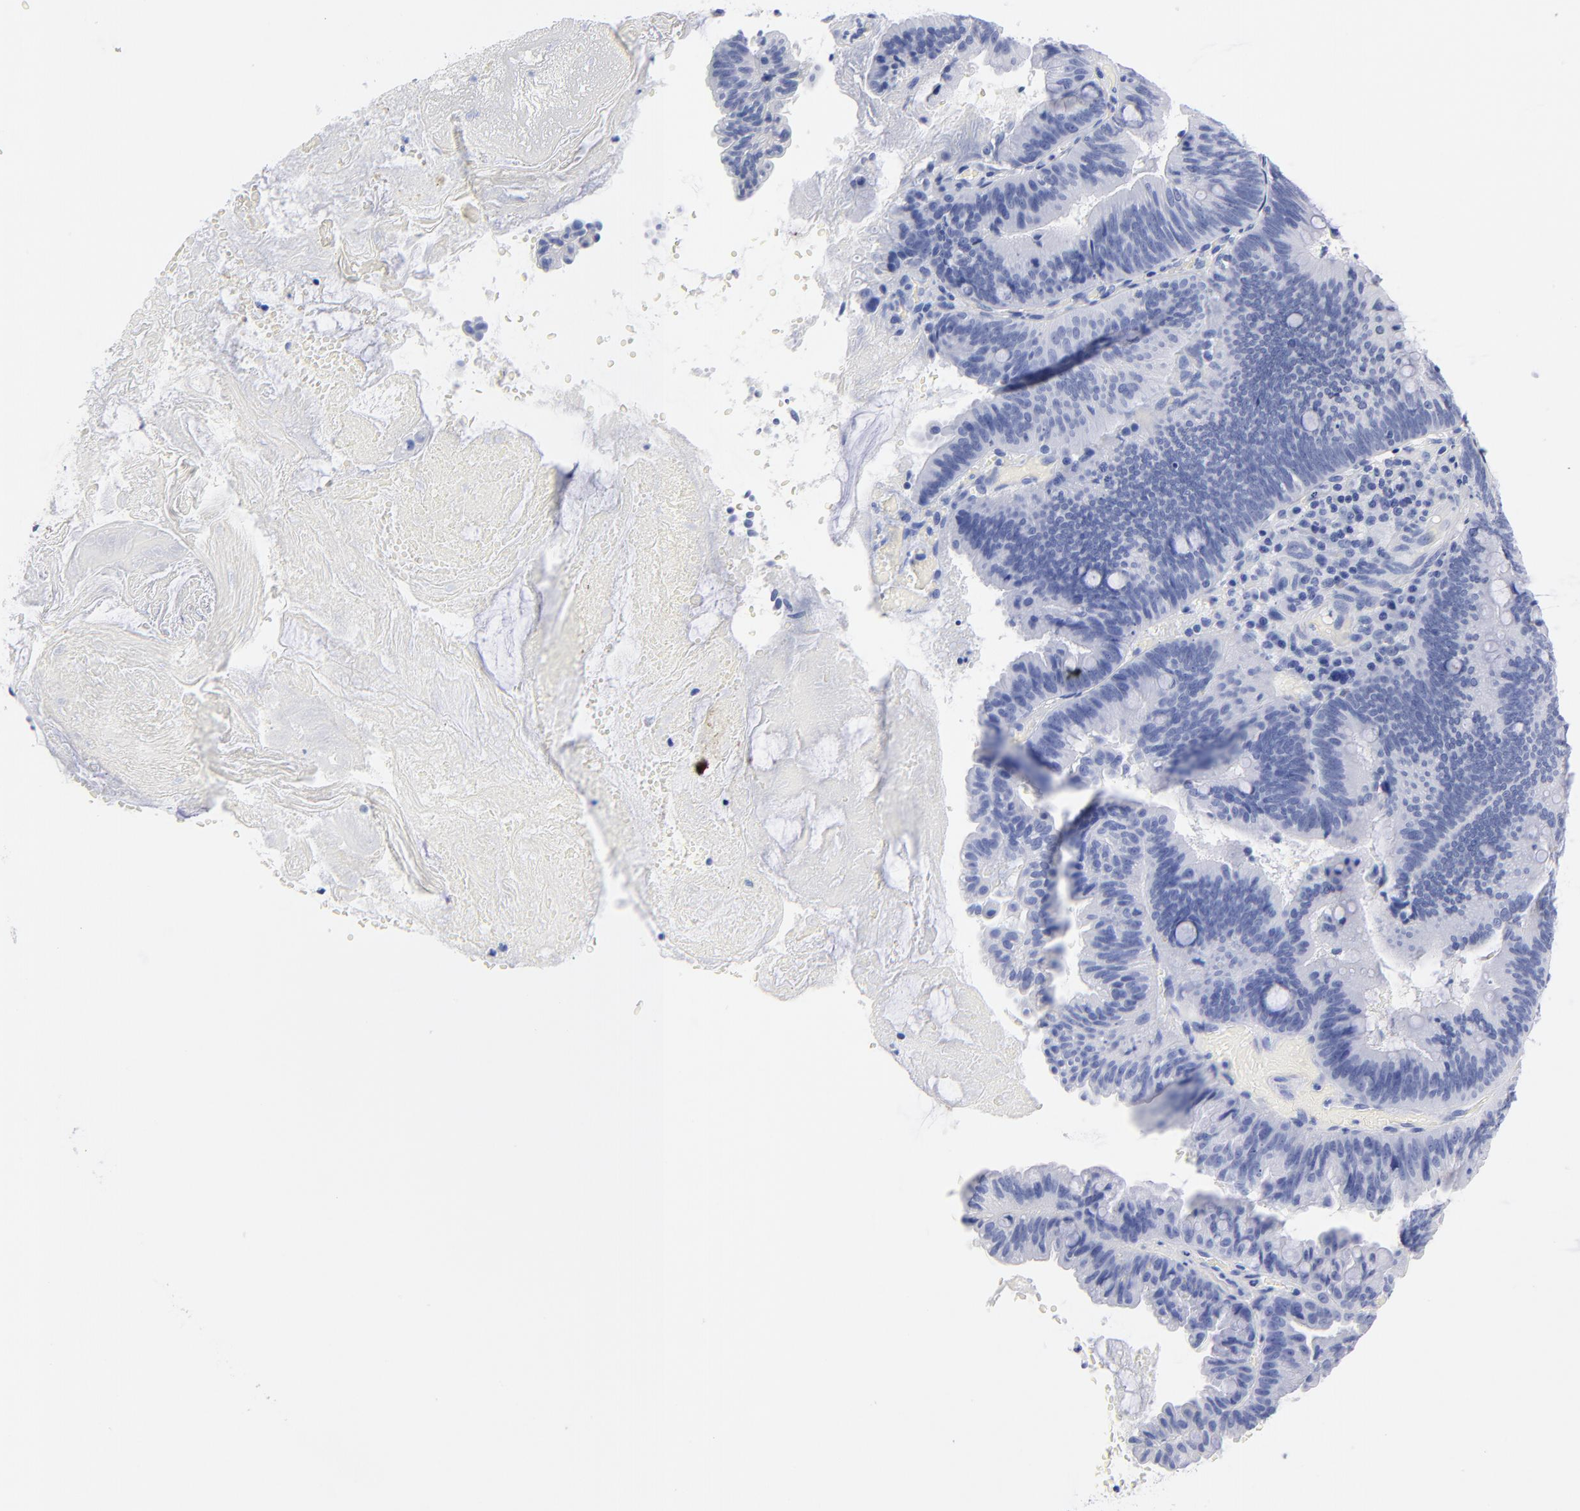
{"staining": {"intensity": "negative", "quantity": "none", "location": "none"}, "tissue": "pancreatic cancer", "cell_type": "Tumor cells", "image_type": "cancer", "snomed": [{"axis": "morphology", "description": "Adenocarcinoma, NOS"}, {"axis": "topography", "description": "Pancreas"}], "caption": "Tumor cells show no significant protein positivity in pancreatic adenocarcinoma.", "gene": "ACY1", "patient": {"sex": "male", "age": 82}}